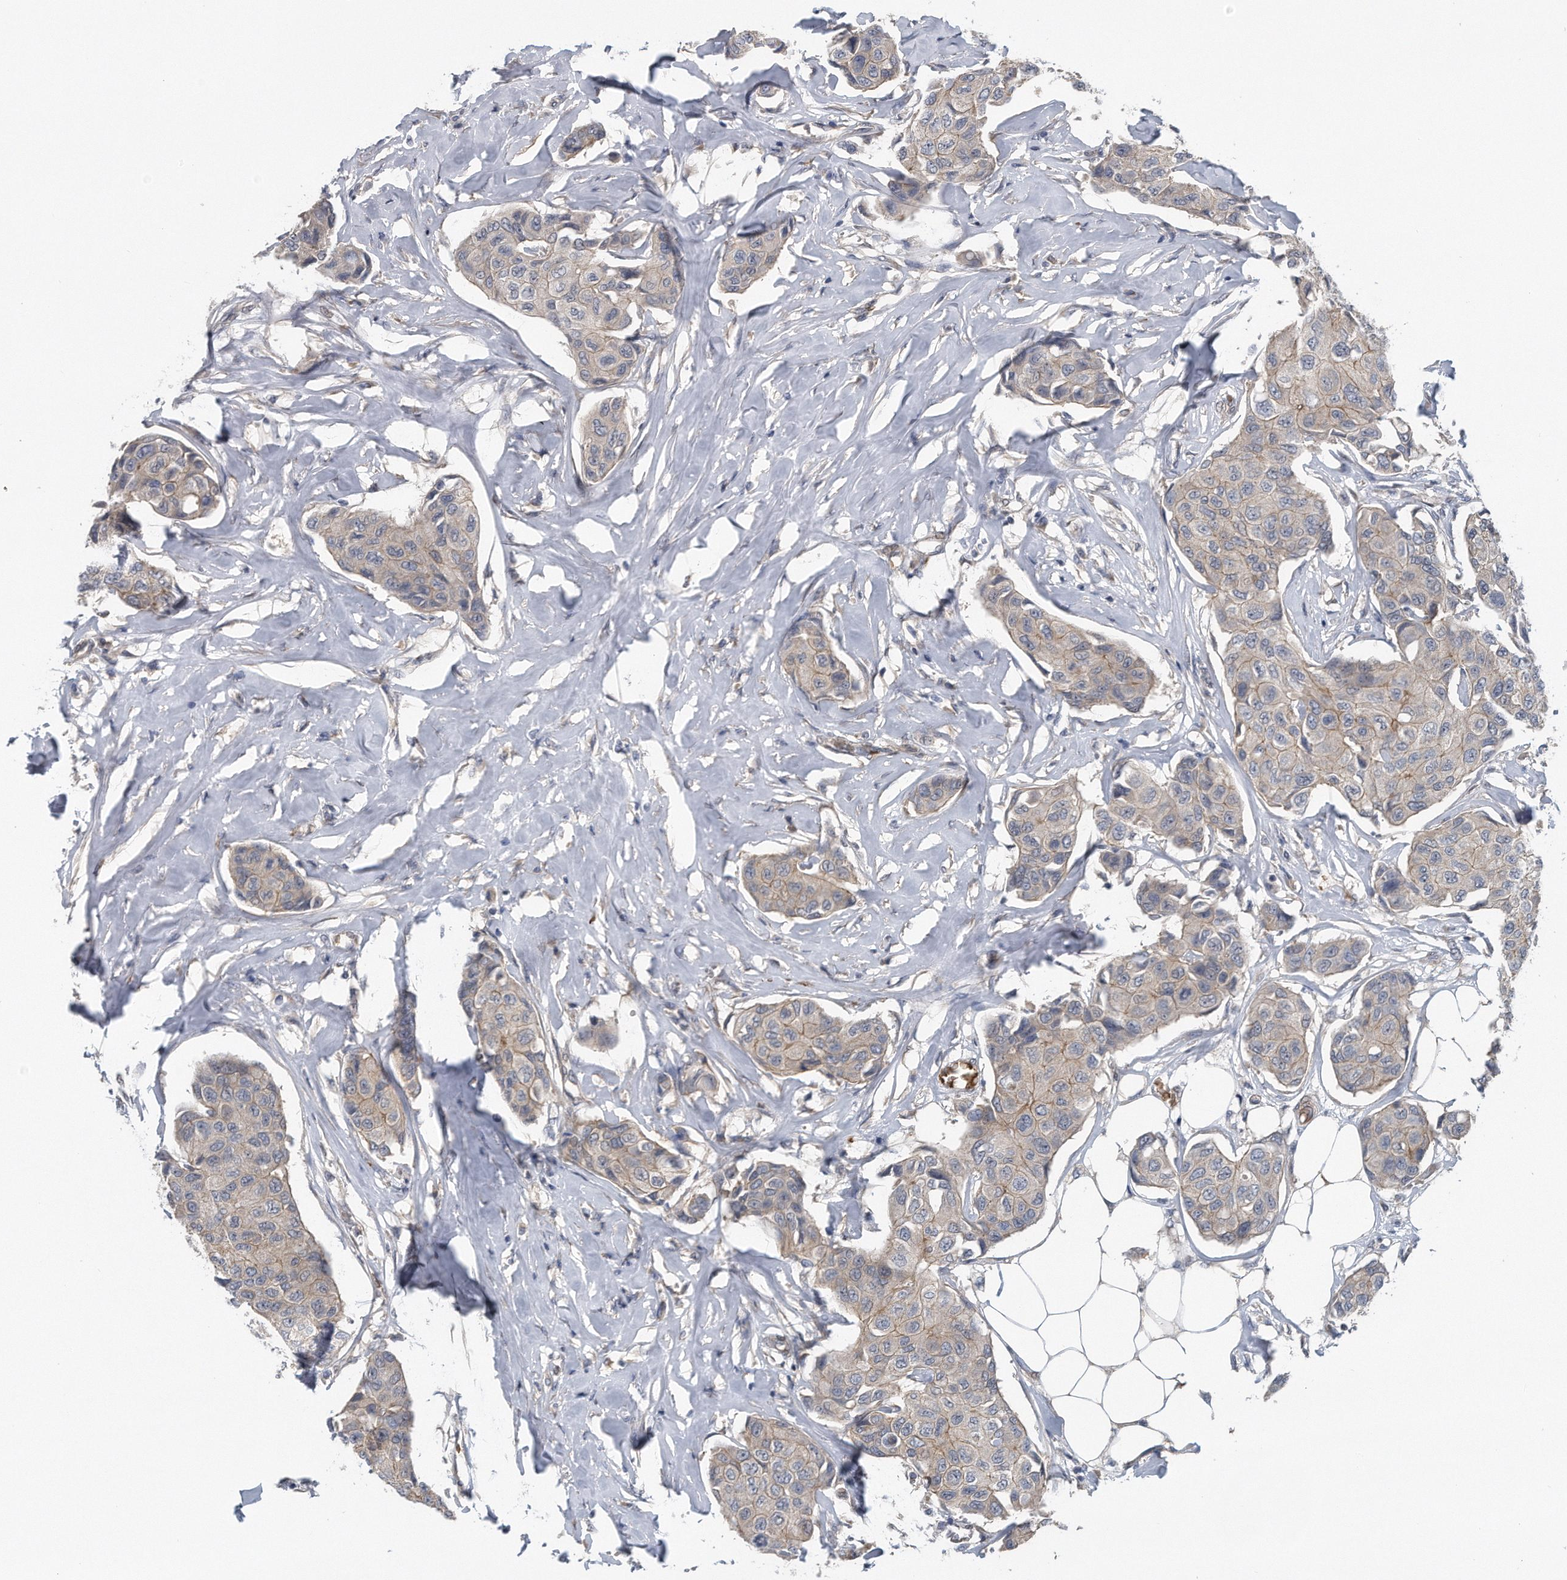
{"staining": {"intensity": "weak", "quantity": "<25%", "location": "cytoplasmic/membranous"}, "tissue": "breast cancer", "cell_type": "Tumor cells", "image_type": "cancer", "snomed": [{"axis": "morphology", "description": "Duct carcinoma"}, {"axis": "topography", "description": "Breast"}], "caption": "An image of infiltrating ductal carcinoma (breast) stained for a protein shows no brown staining in tumor cells.", "gene": "ZNF79", "patient": {"sex": "female", "age": 80}}